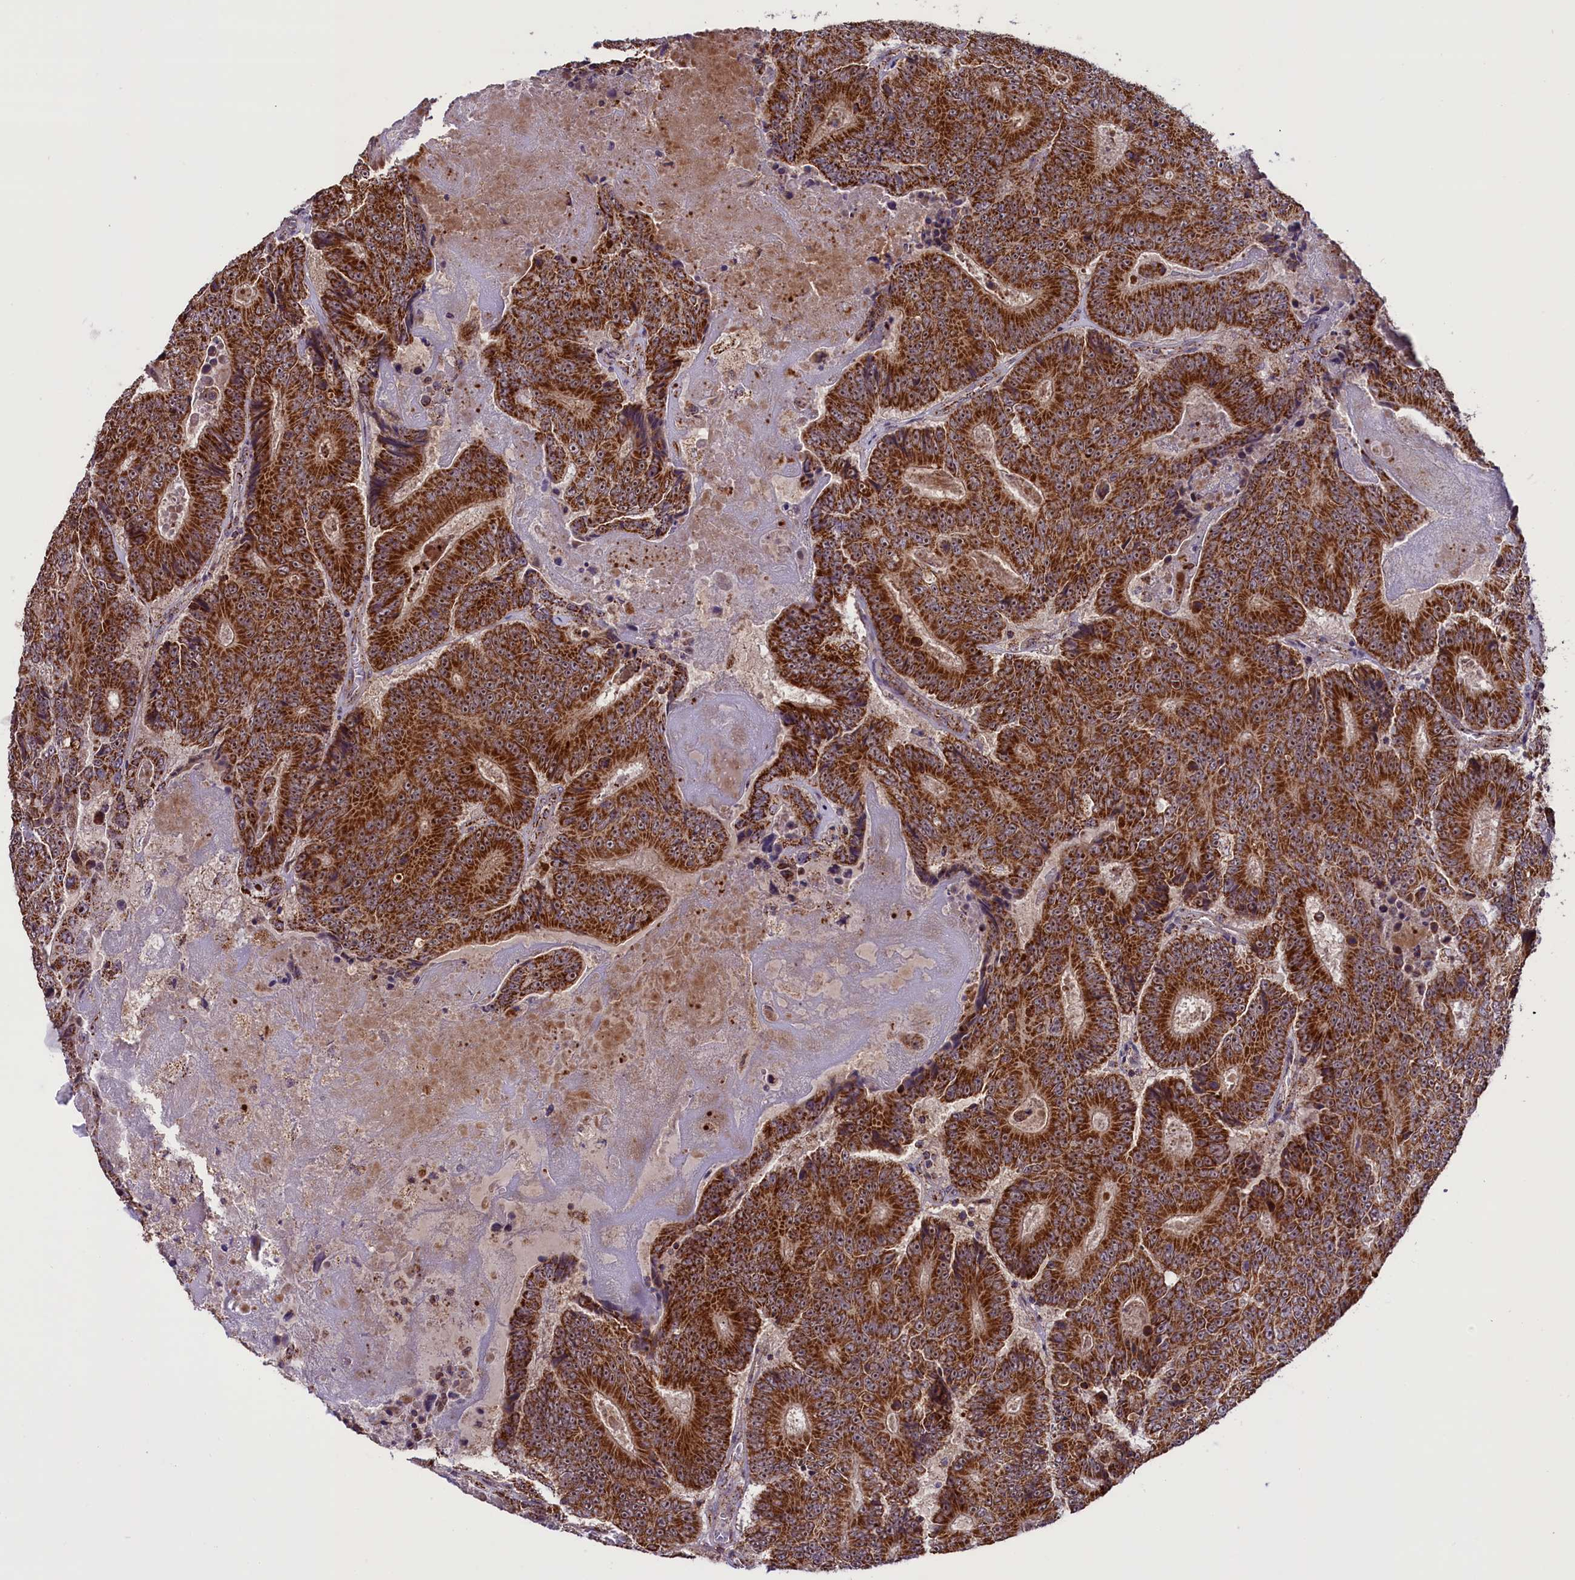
{"staining": {"intensity": "strong", "quantity": ">75%", "location": "cytoplasmic/membranous"}, "tissue": "colorectal cancer", "cell_type": "Tumor cells", "image_type": "cancer", "snomed": [{"axis": "morphology", "description": "Adenocarcinoma, NOS"}, {"axis": "topography", "description": "Colon"}], "caption": "A high amount of strong cytoplasmic/membranous staining is identified in about >75% of tumor cells in colorectal adenocarcinoma tissue.", "gene": "GLRX5", "patient": {"sex": "male", "age": 83}}